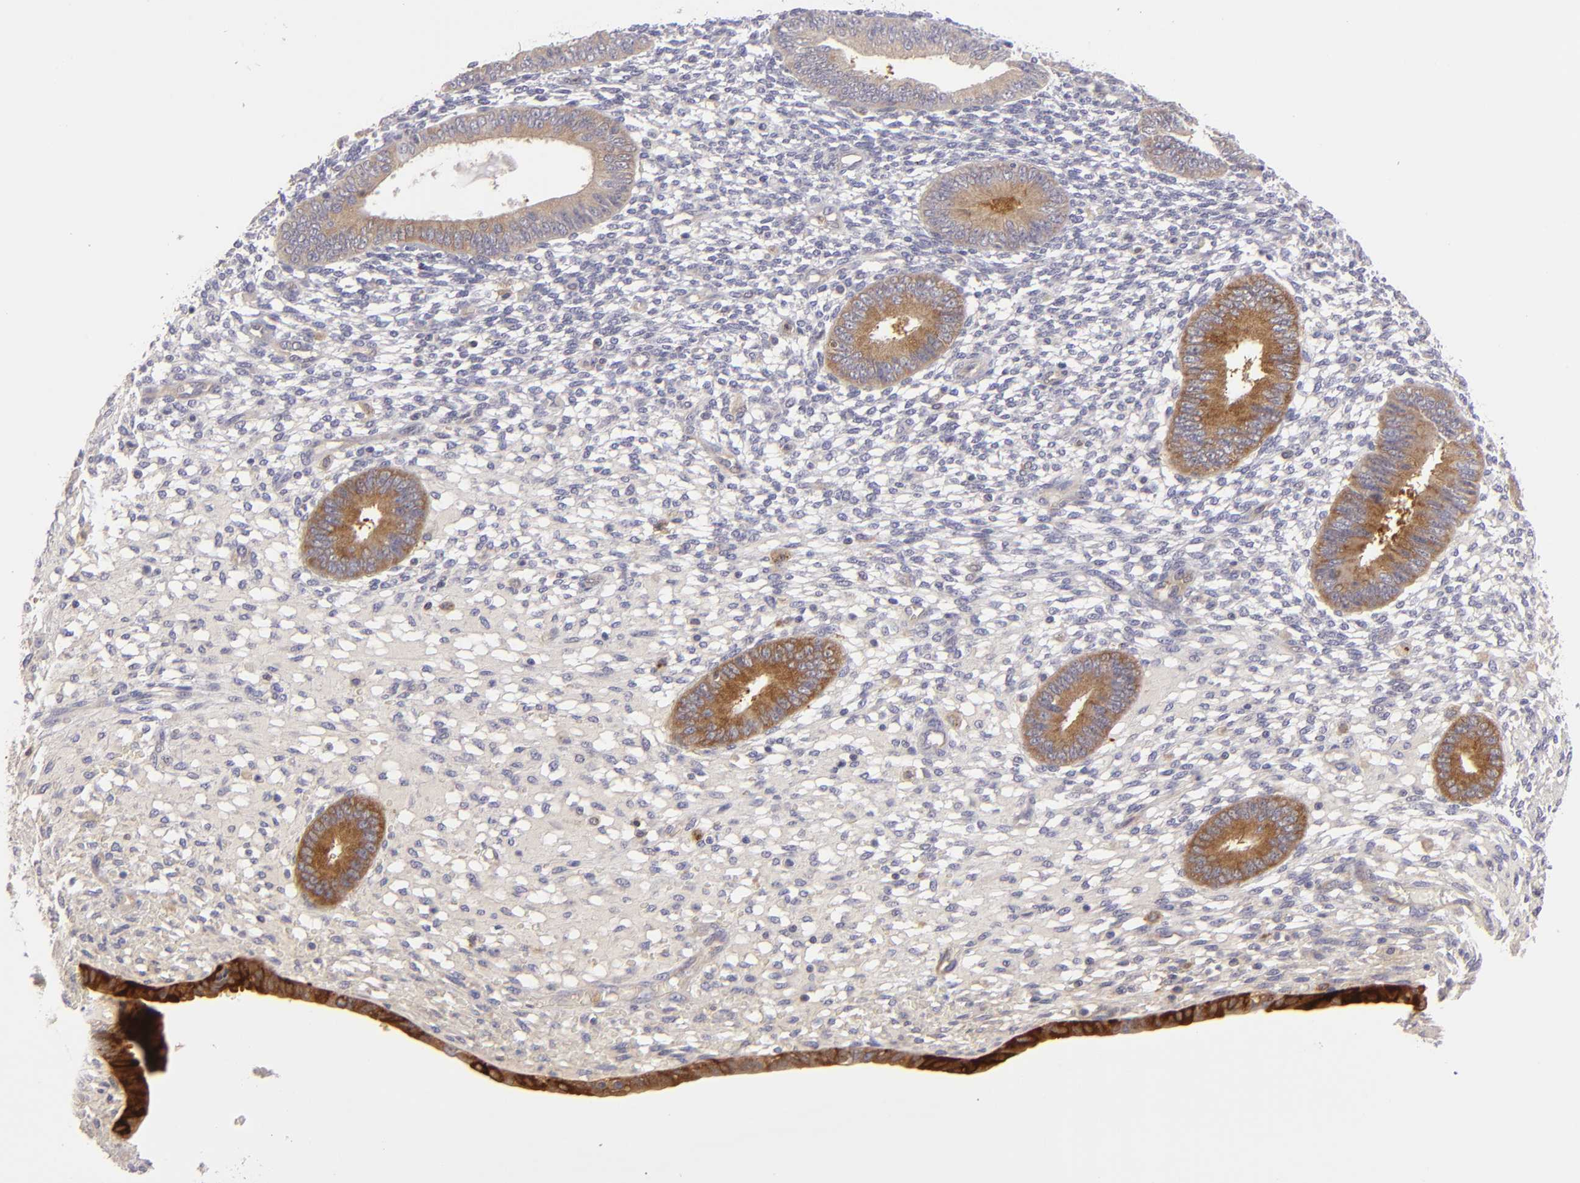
{"staining": {"intensity": "negative", "quantity": "none", "location": "none"}, "tissue": "endometrium", "cell_type": "Cells in endometrial stroma", "image_type": "normal", "snomed": [{"axis": "morphology", "description": "Normal tissue, NOS"}, {"axis": "topography", "description": "Endometrium"}], "caption": "The immunohistochemistry photomicrograph has no significant staining in cells in endometrial stroma of endometrium. The staining was performed using DAB to visualize the protein expression in brown, while the nuclei were stained in blue with hematoxylin (Magnification: 20x).", "gene": "MMP10", "patient": {"sex": "female", "age": 42}}